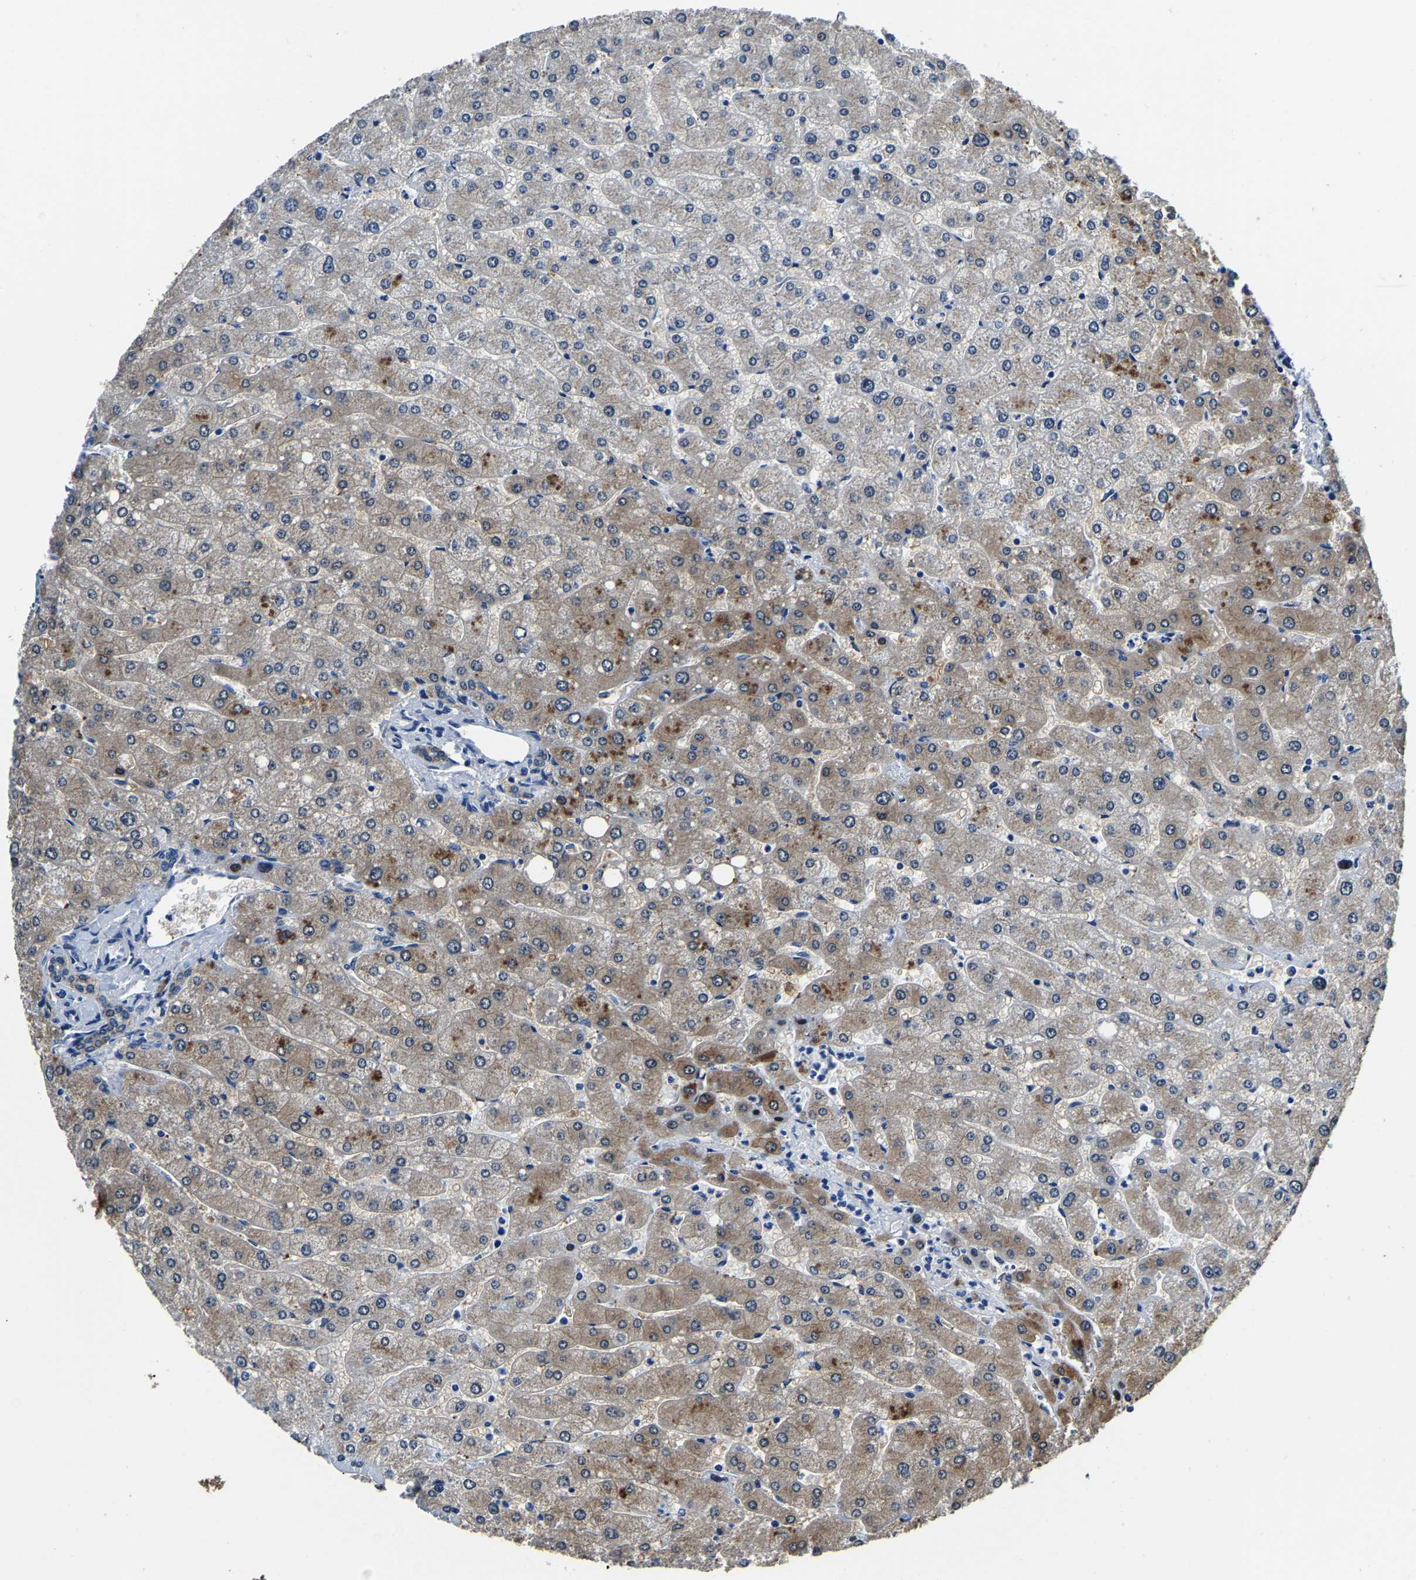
{"staining": {"intensity": "weak", "quantity": ">75%", "location": "cytoplasmic/membranous"}, "tissue": "liver", "cell_type": "Cholangiocytes", "image_type": "normal", "snomed": [{"axis": "morphology", "description": "Normal tissue, NOS"}, {"axis": "topography", "description": "Liver"}], "caption": "Weak cytoplasmic/membranous staining for a protein is appreciated in about >75% of cholangiocytes of benign liver using immunohistochemistry.", "gene": "ACO1", "patient": {"sex": "male", "age": 55}}